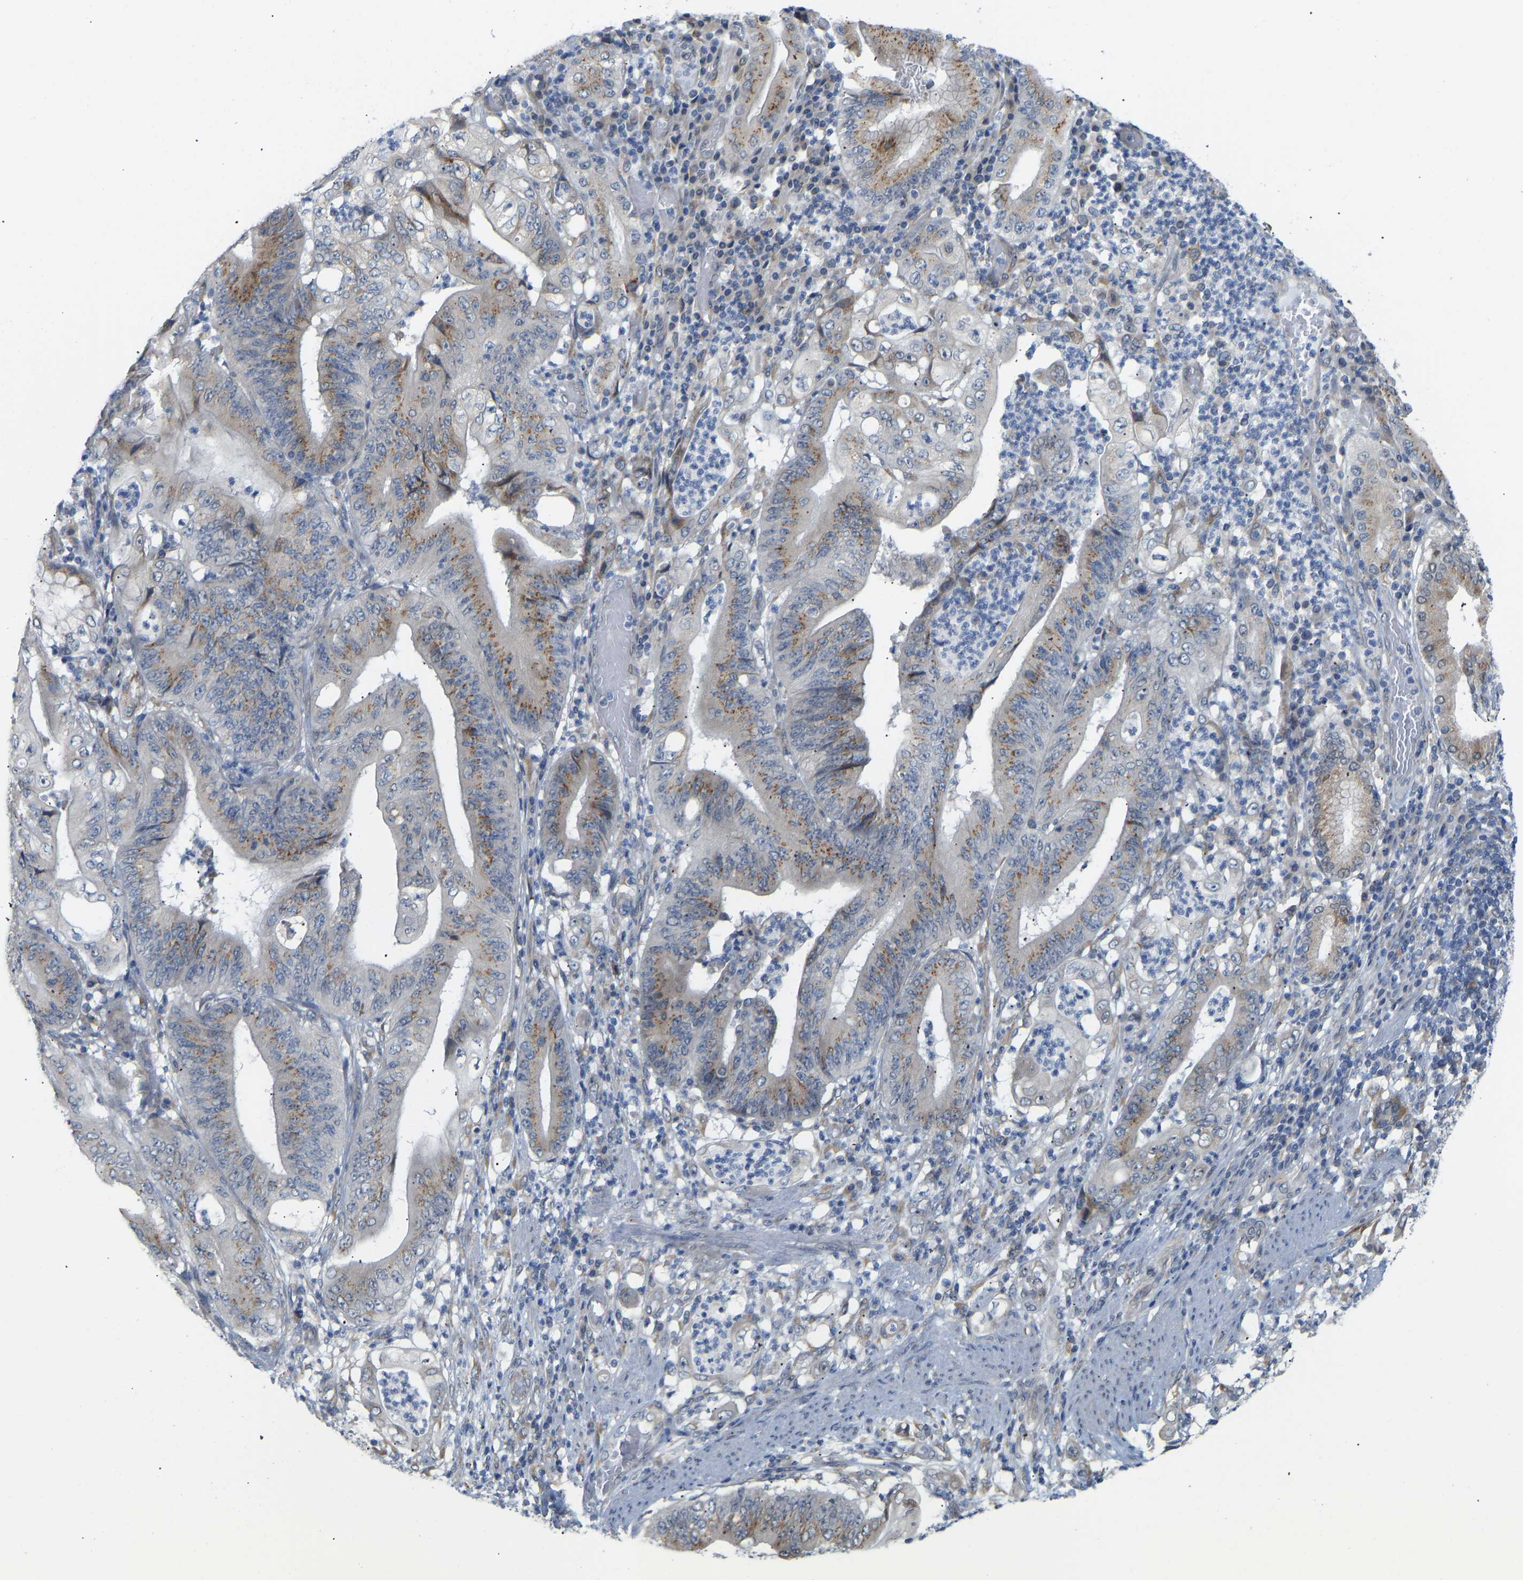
{"staining": {"intensity": "moderate", "quantity": "25%-75%", "location": "cytoplasmic/membranous"}, "tissue": "stomach cancer", "cell_type": "Tumor cells", "image_type": "cancer", "snomed": [{"axis": "morphology", "description": "Adenocarcinoma, NOS"}, {"axis": "topography", "description": "Stomach"}], "caption": "Protein expression analysis of stomach cancer displays moderate cytoplasmic/membranous expression in about 25%-75% of tumor cells.", "gene": "BEND3", "patient": {"sex": "female", "age": 73}}